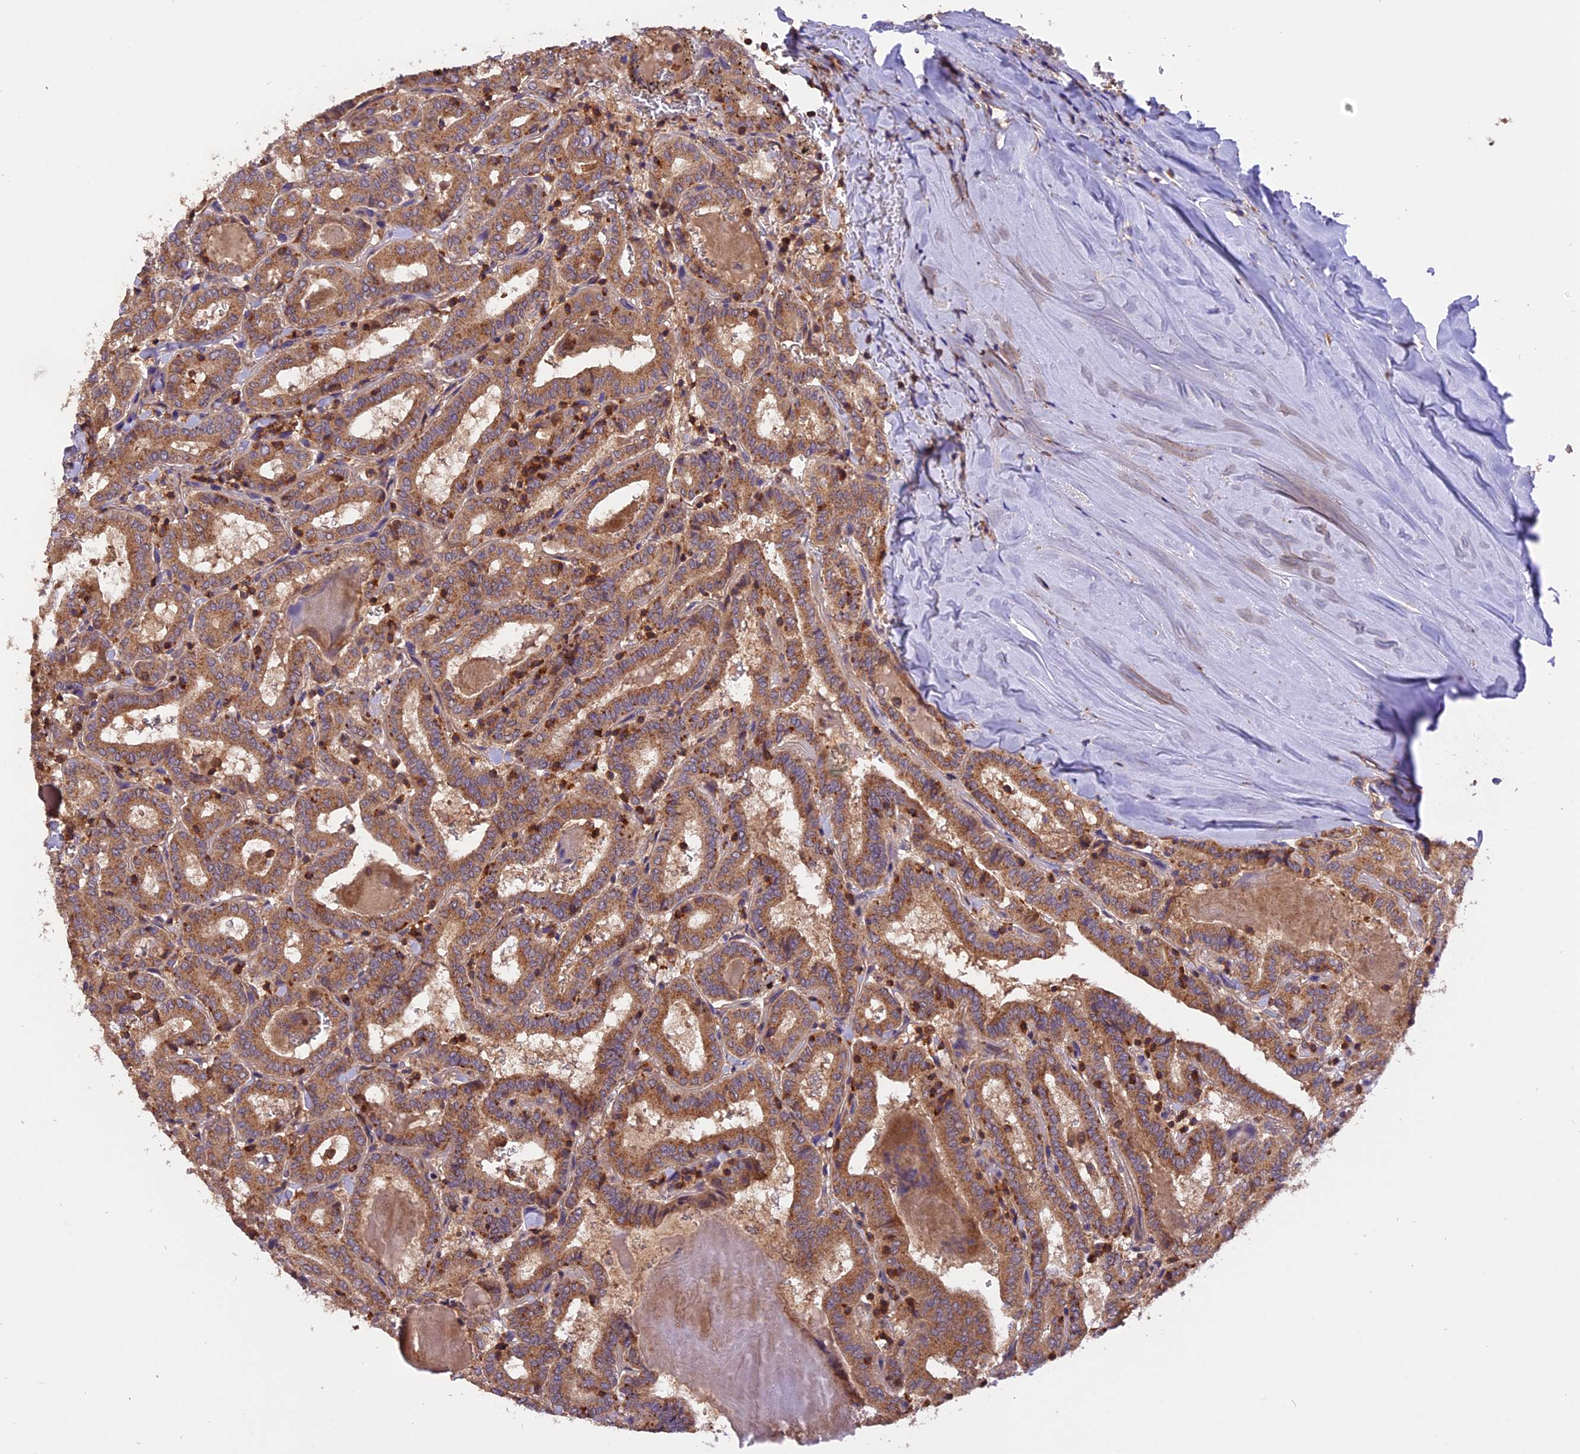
{"staining": {"intensity": "moderate", "quantity": ">75%", "location": "cytoplasmic/membranous"}, "tissue": "thyroid cancer", "cell_type": "Tumor cells", "image_type": "cancer", "snomed": [{"axis": "morphology", "description": "Papillary adenocarcinoma, NOS"}, {"axis": "topography", "description": "Thyroid gland"}], "caption": "Immunohistochemistry of human papillary adenocarcinoma (thyroid) shows medium levels of moderate cytoplasmic/membranous expression in about >75% of tumor cells.", "gene": "PEX3", "patient": {"sex": "female", "age": 72}}